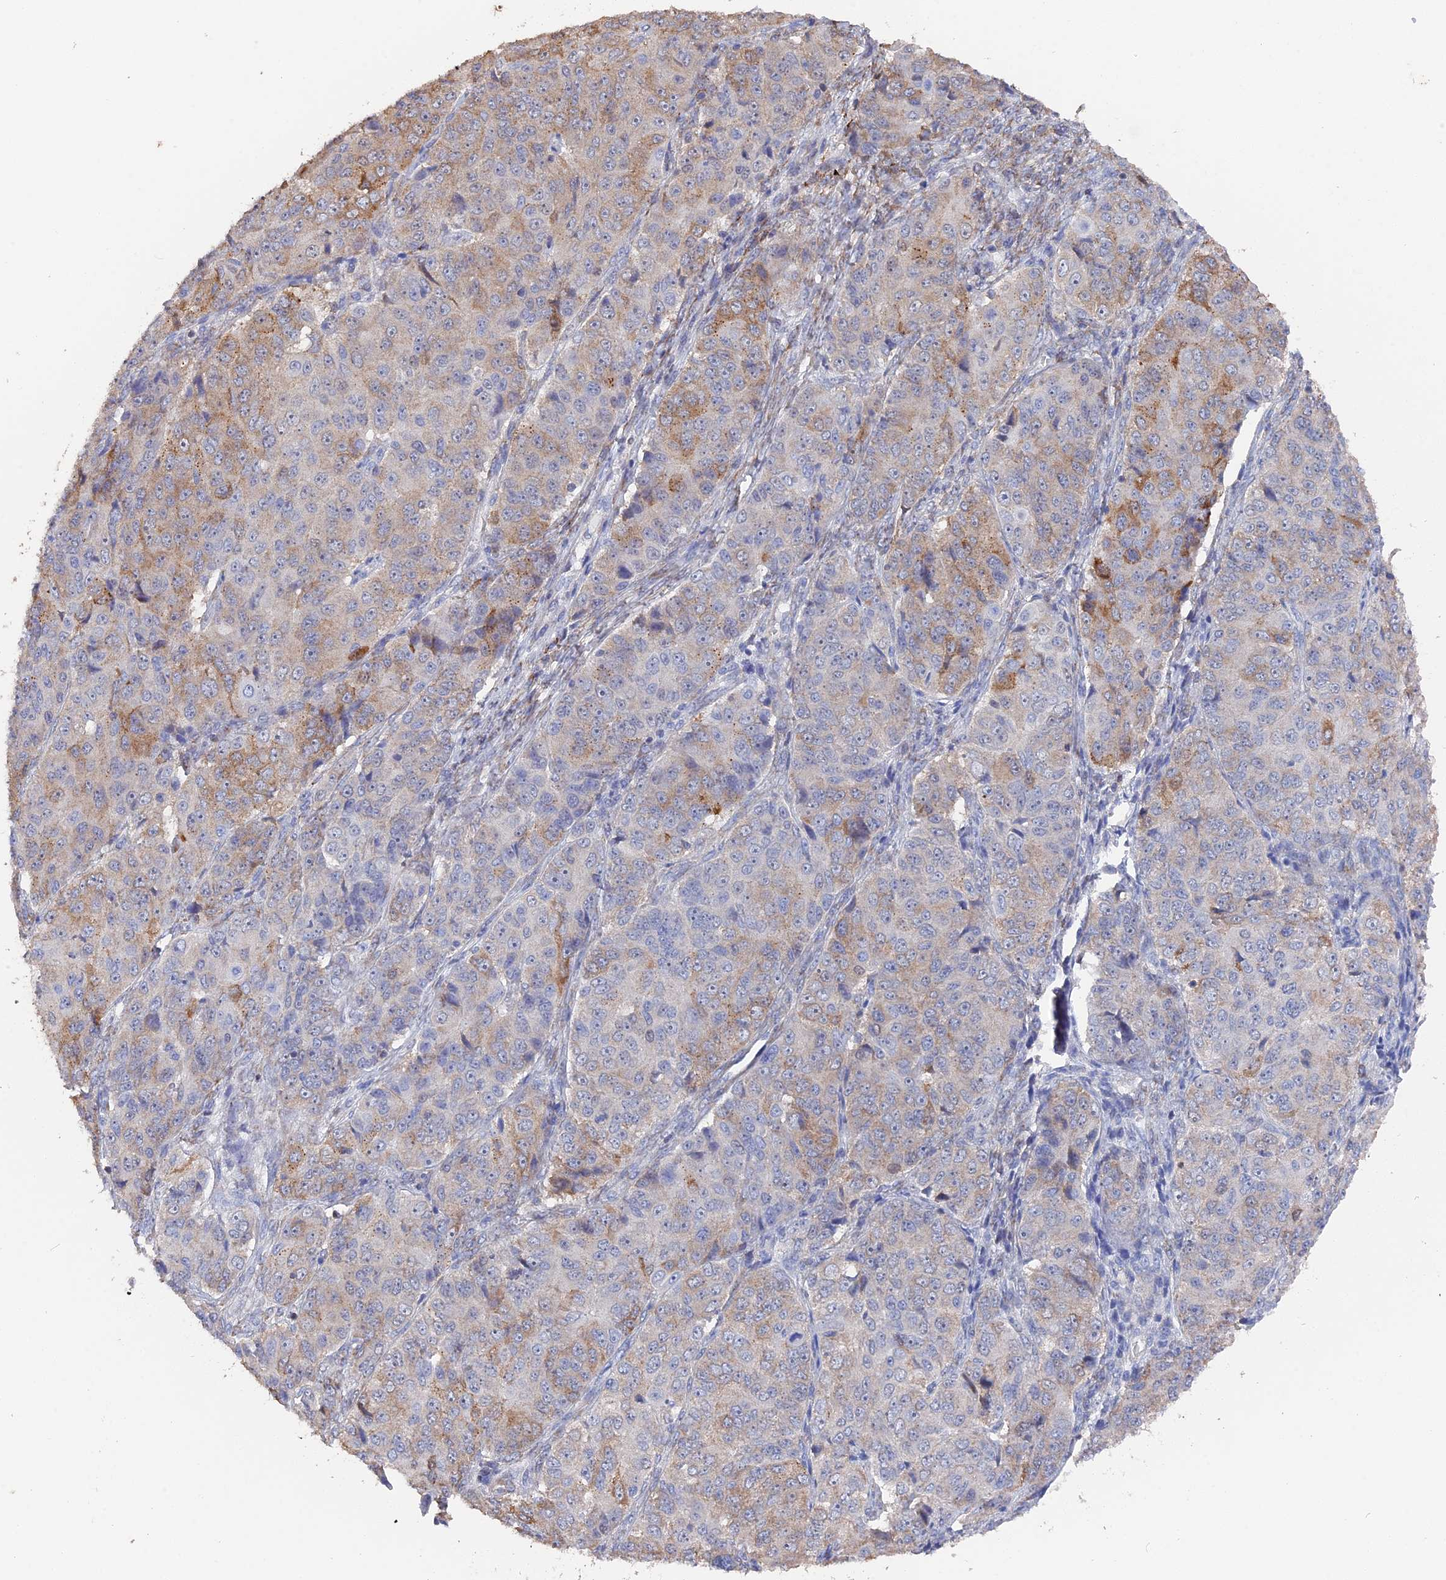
{"staining": {"intensity": "moderate", "quantity": "<25%", "location": "cytoplasmic/membranous"}, "tissue": "ovarian cancer", "cell_type": "Tumor cells", "image_type": "cancer", "snomed": [{"axis": "morphology", "description": "Carcinoma, endometroid"}, {"axis": "topography", "description": "Ovary"}], "caption": "Human ovarian cancer stained for a protein (brown) demonstrates moderate cytoplasmic/membranous positive positivity in approximately <25% of tumor cells.", "gene": "SEMG2", "patient": {"sex": "female", "age": 51}}